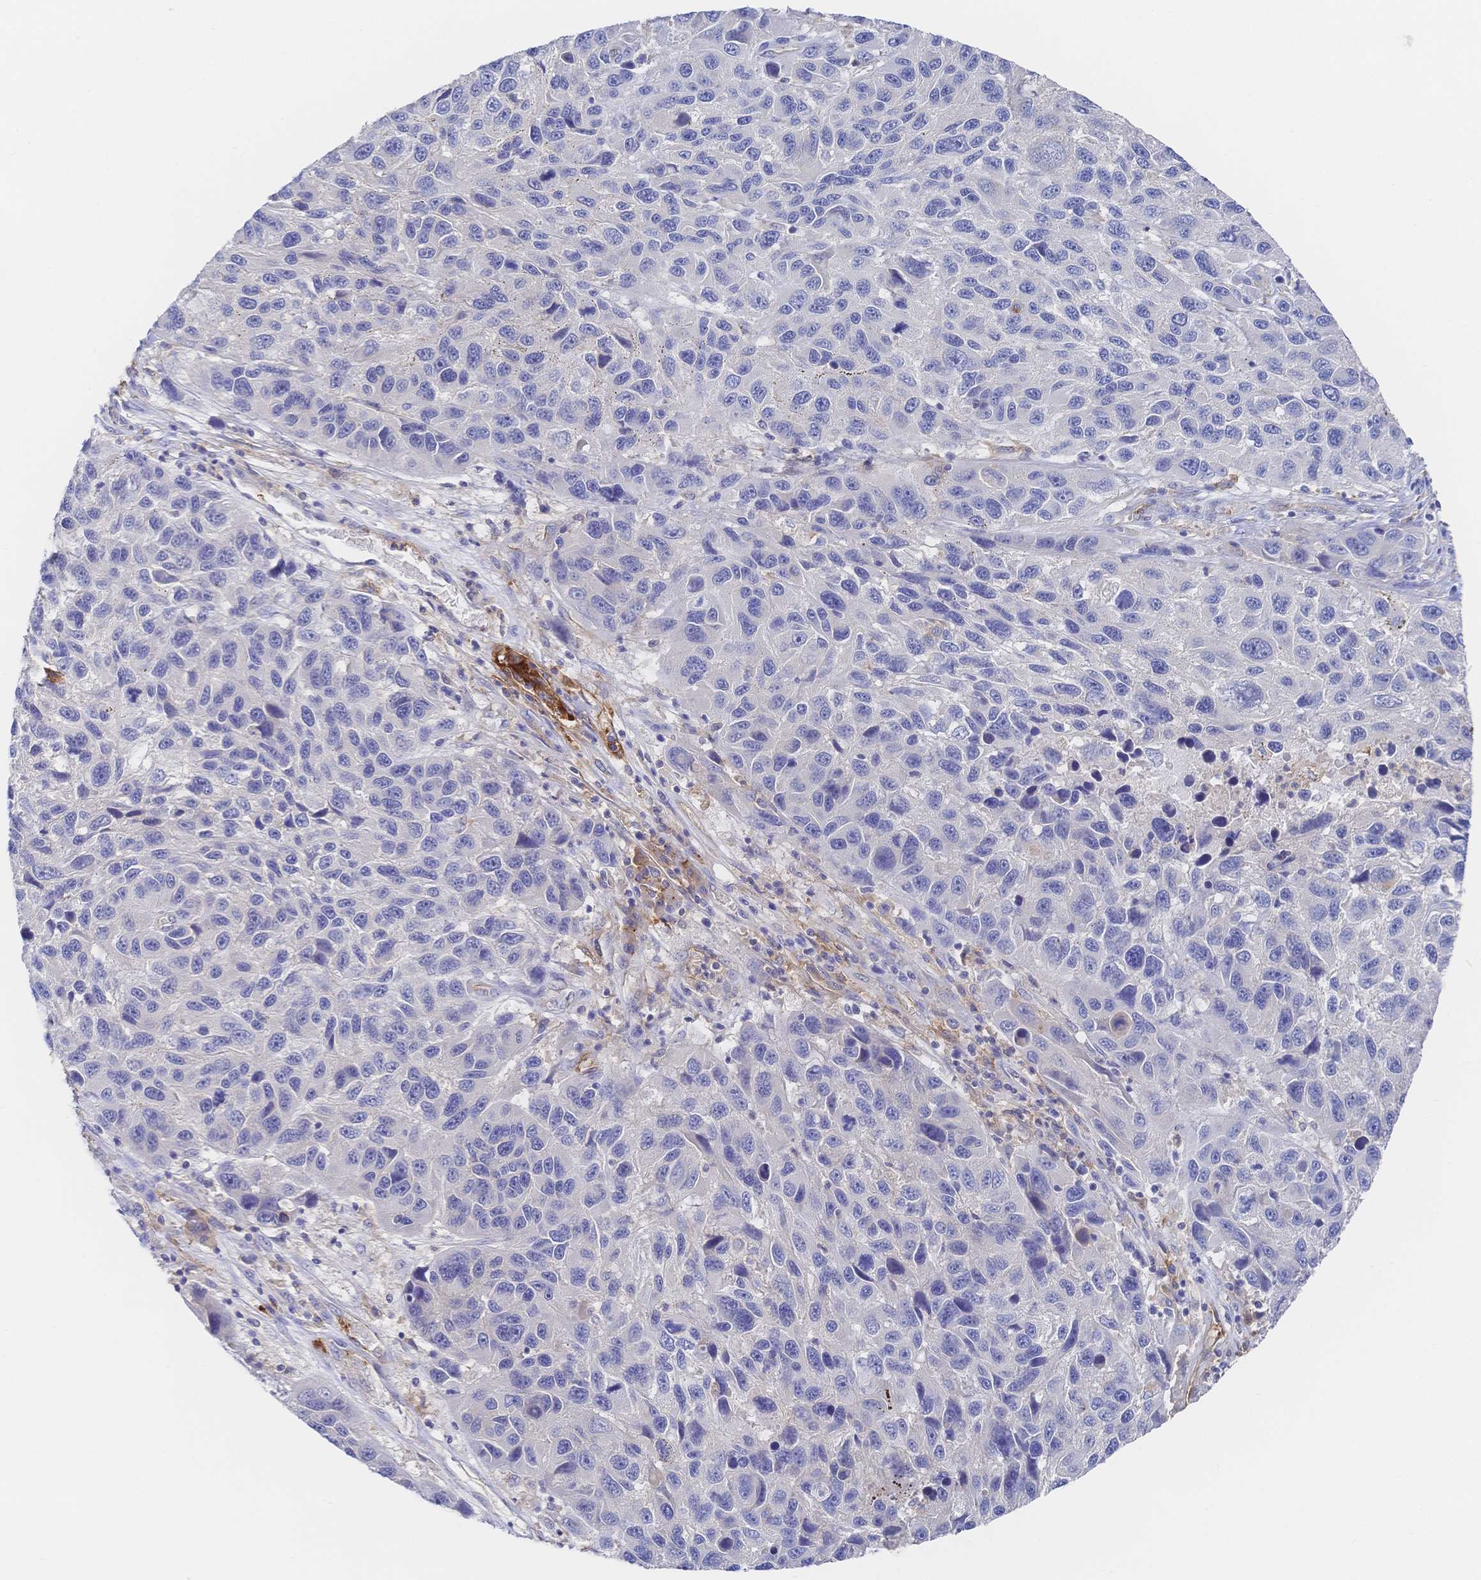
{"staining": {"intensity": "negative", "quantity": "none", "location": "none"}, "tissue": "melanoma", "cell_type": "Tumor cells", "image_type": "cancer", "snomed": [{"axis": "morphology", "description": "Malignant melanoma, NOS"}, {"axis": "topography", "description": "Skin"}], "caption": "Protein analysis of melanoma displays no significant expression in tumor cells. (DAB IHC, high magnification).", "gene": "F11R", "patient": {"sex": "male", "age": 53}}